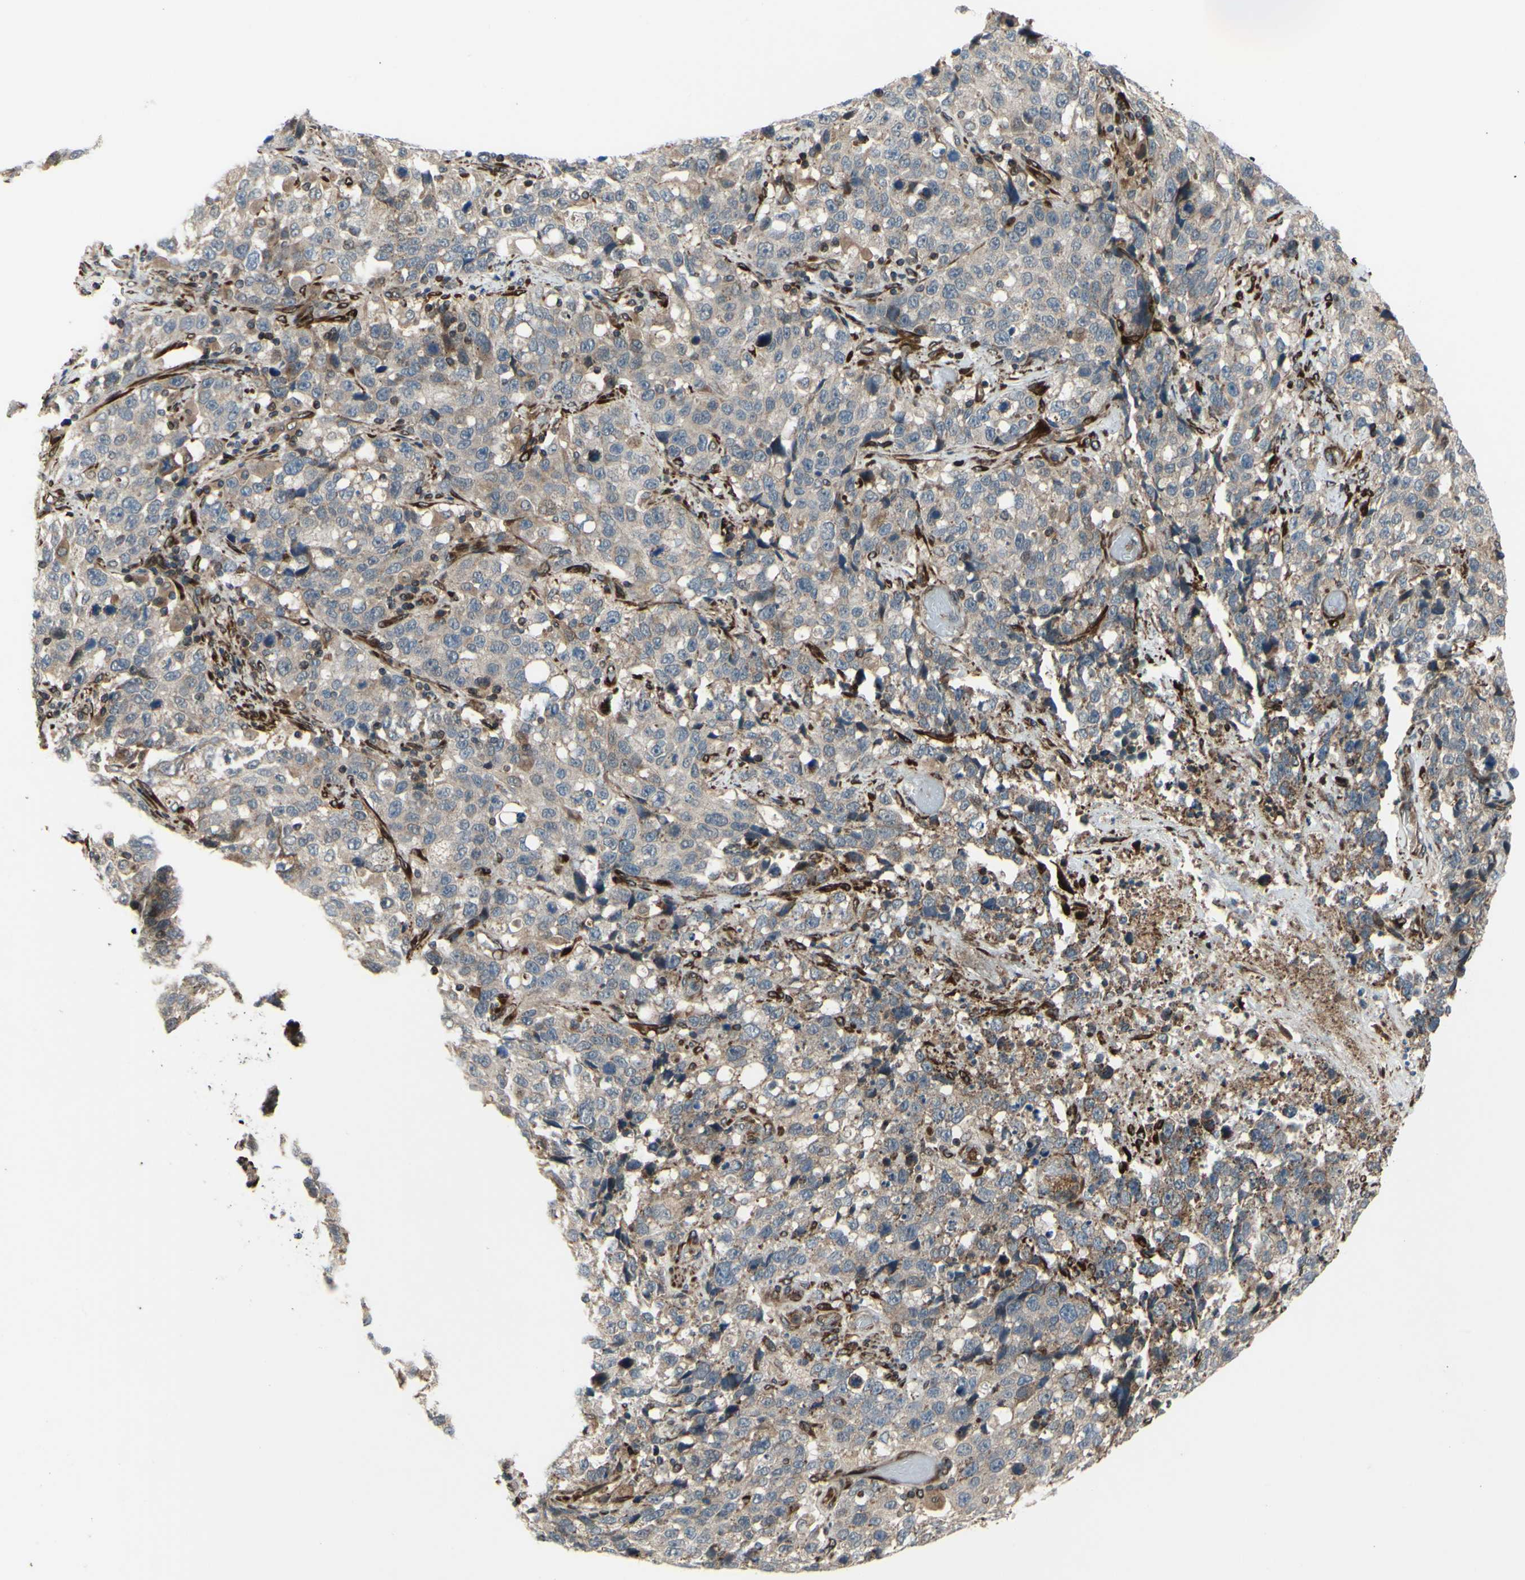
{"staining": {"intensity": "weak", "quantity": ">75%", "location": "cytoplasmic/membranous"}, "tissue": "stomach cancer", "cell_type": "Tumor cells", "image_type": "cancer", "snomed": [{"axis": "morphology", "description": "Normal tissue, NOS"}, {"axis": "morphology", "description": "Adenocarcinoma, NOS"}, {"axis": "topography", "description": "Stomach"}], "caption": "Stomach adenocarcinoma was stained to show a protein in brown. There is low levels of weak cytoplasmic/membranous positivity in approximately >75% of tumor cells.", "gene": "PRAF2", "patient": {"sex": "male", "age": 48}}